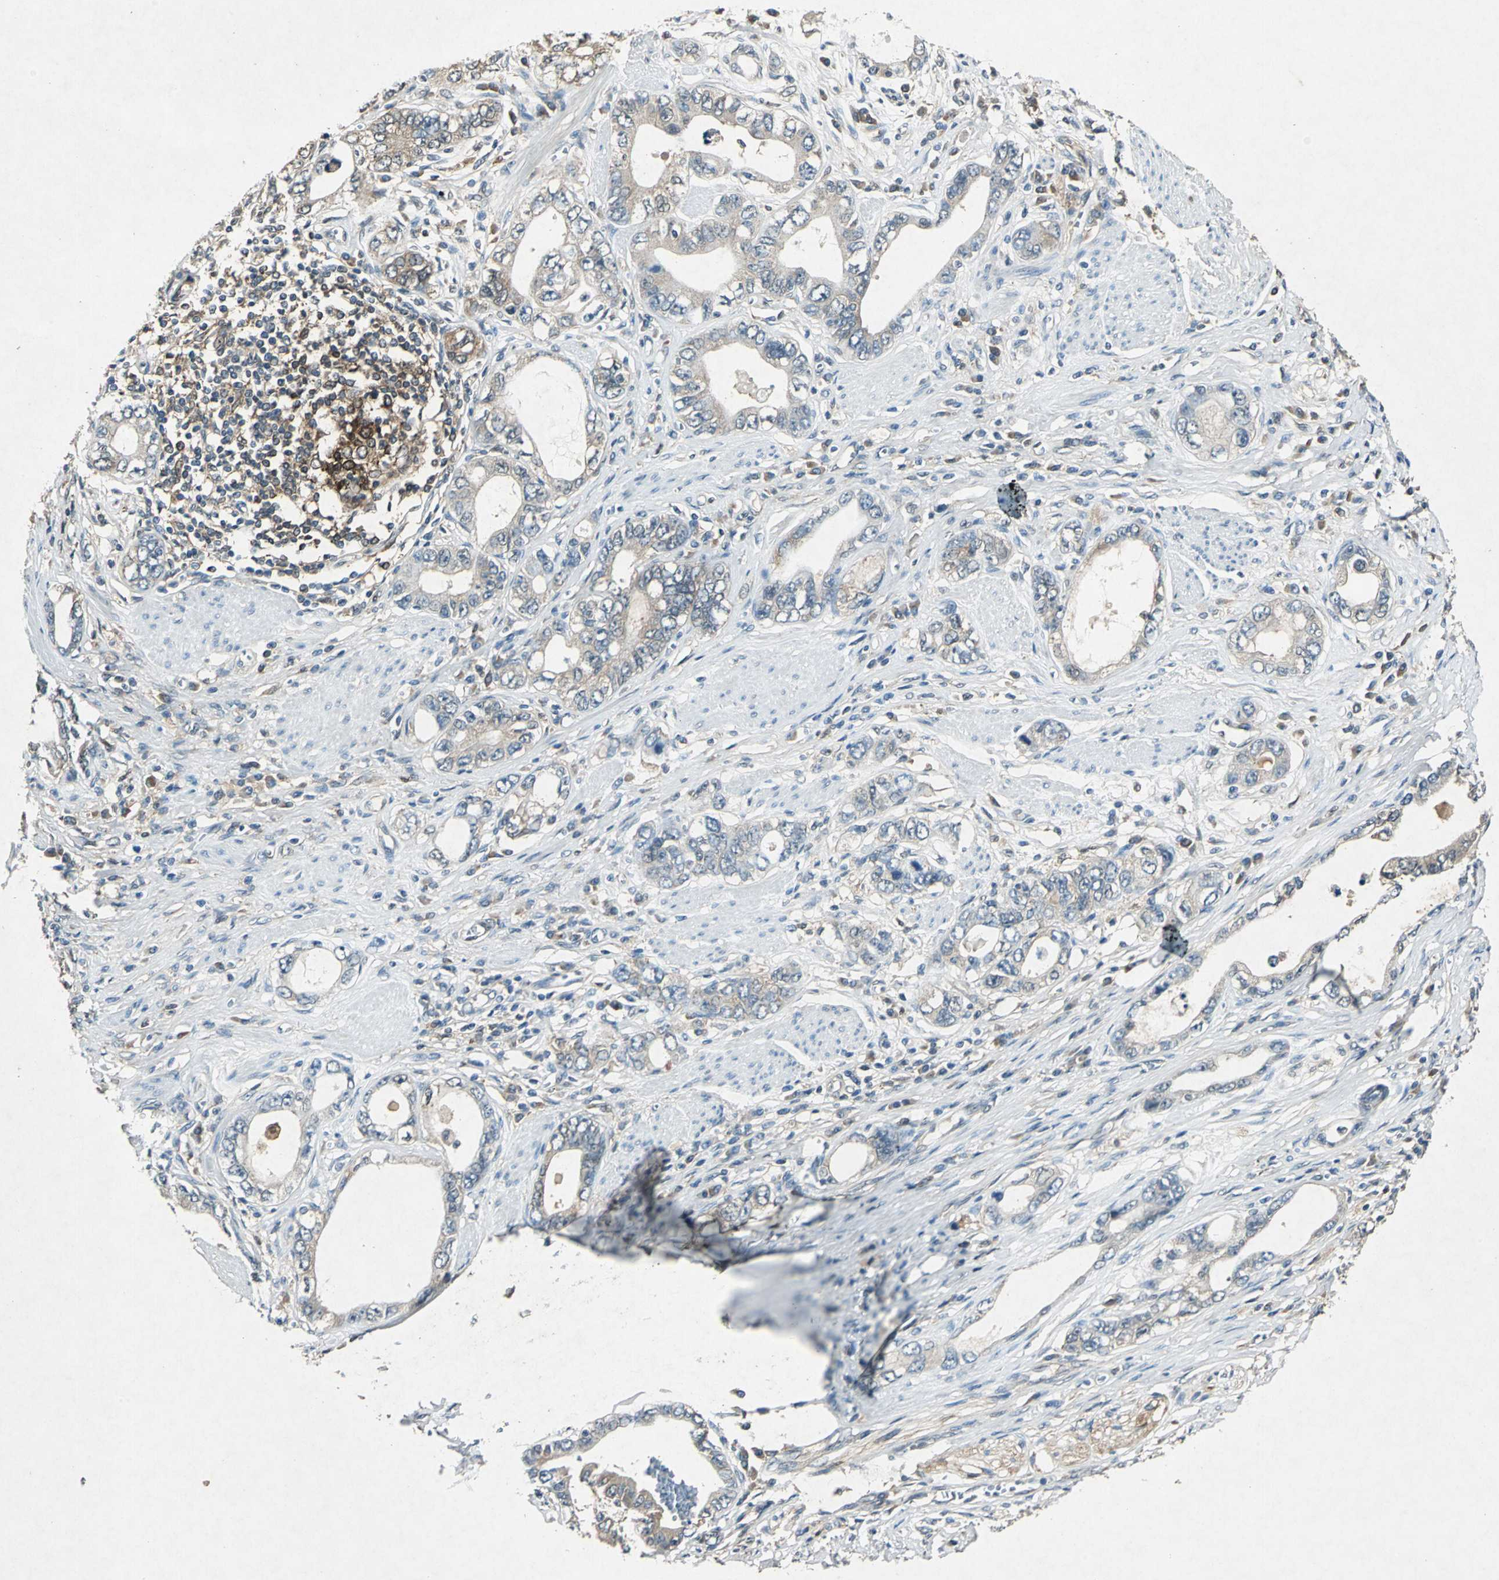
{"staining": {"intensity": "moderate", "quantity": ">75%", "location": "cytoplasmic/membranous"}, "tissue": "stomach cancer", "cell_type": "Tumor cells", "image_type": "cancer", "snomed": [{"axis": "morphology", "description": "Adenocarcinoma, NOS"}, {"axis": "topography", "description": "Stomach, lower"}], "caption": "This photomicrograph shows immunohistochemistry staining of human stomach cancer (adenocarcinoma), with medium moderate cytoplasmic/membranous staining in approximately >75% of tumor cells.", "gene": "RRM2B", "patient": {"sex": "female", "age": 93}}